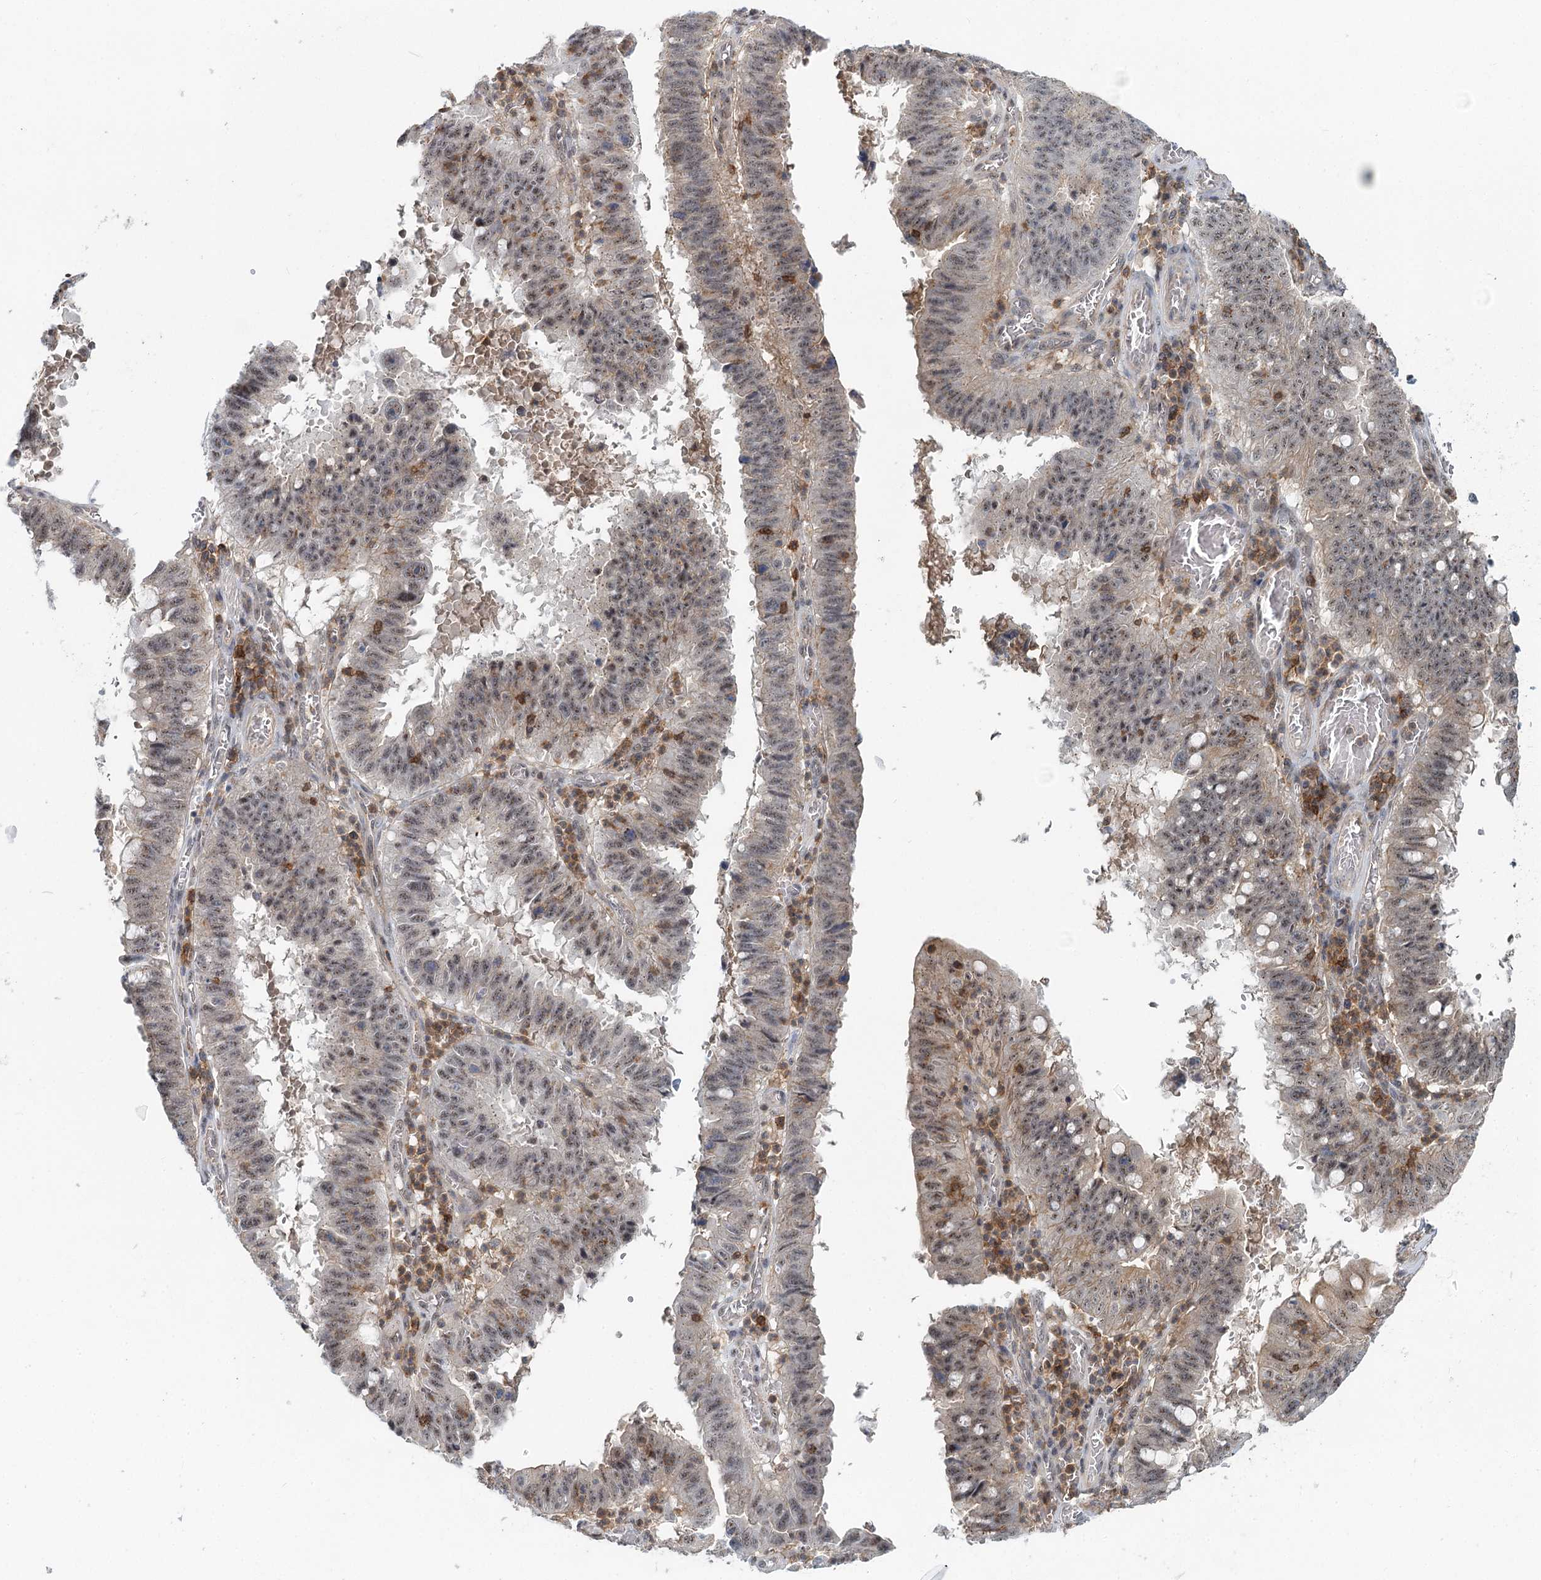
{"staining": {"intensity": "weak", "quantity": ">75%", "location": "nuclear"}, "tissue": "stomach cancer", "cell_type": "Tumor cells", "image_type": "cancer", "snomed": [{"axis": "morphology", "description": "Adenocarcinoma, NOS"}, {"axis": "topography", "description": "Stomach"}], "caption": "The histopathology image demonstrates a brown stain indicating the presence of a protein in the nuclear of tumor cells in stomach cancer.", "gene": "CDC42SE2", "patient": {"sex": "male", "age": 59}}